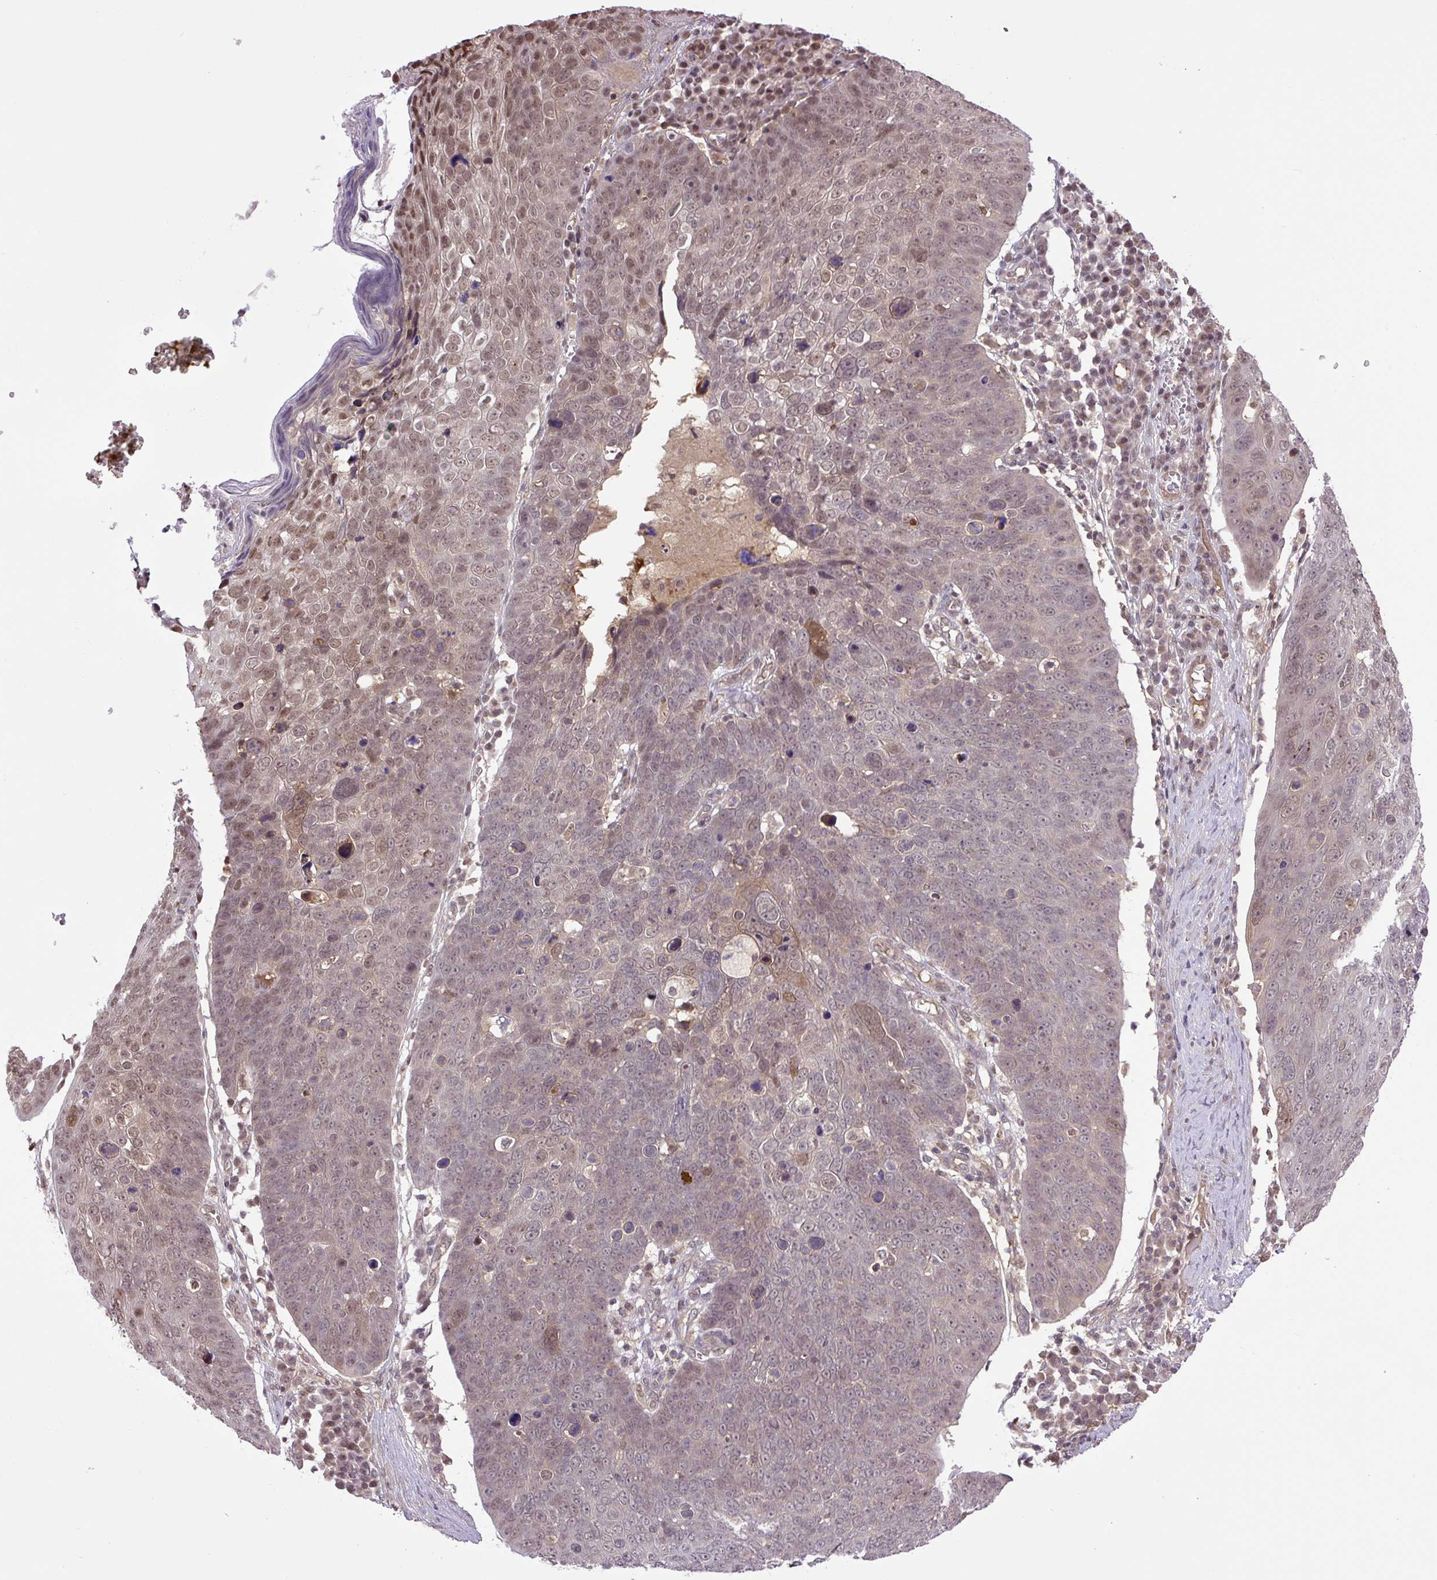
{"staining": {"intensity": "moderate", "quantity": "<25%", "location": "nuclear"}, "tissue": "skin cancer", "cell_type": "Tumor cells", "image_type": "cancer", "snomed": [{"axis": "morphology", "description": "Squamous cell carcinoma, NOS"}, {"axis": "topography", "description": "Skin"}], "caption": "Moderate nuclear positivity for a protein is appreciated in approximately <25% of tumor cells of skin cancer using immunohistochemistry.", "gene": "SGTA", "patient": {"sex": "male", "age": 71}}